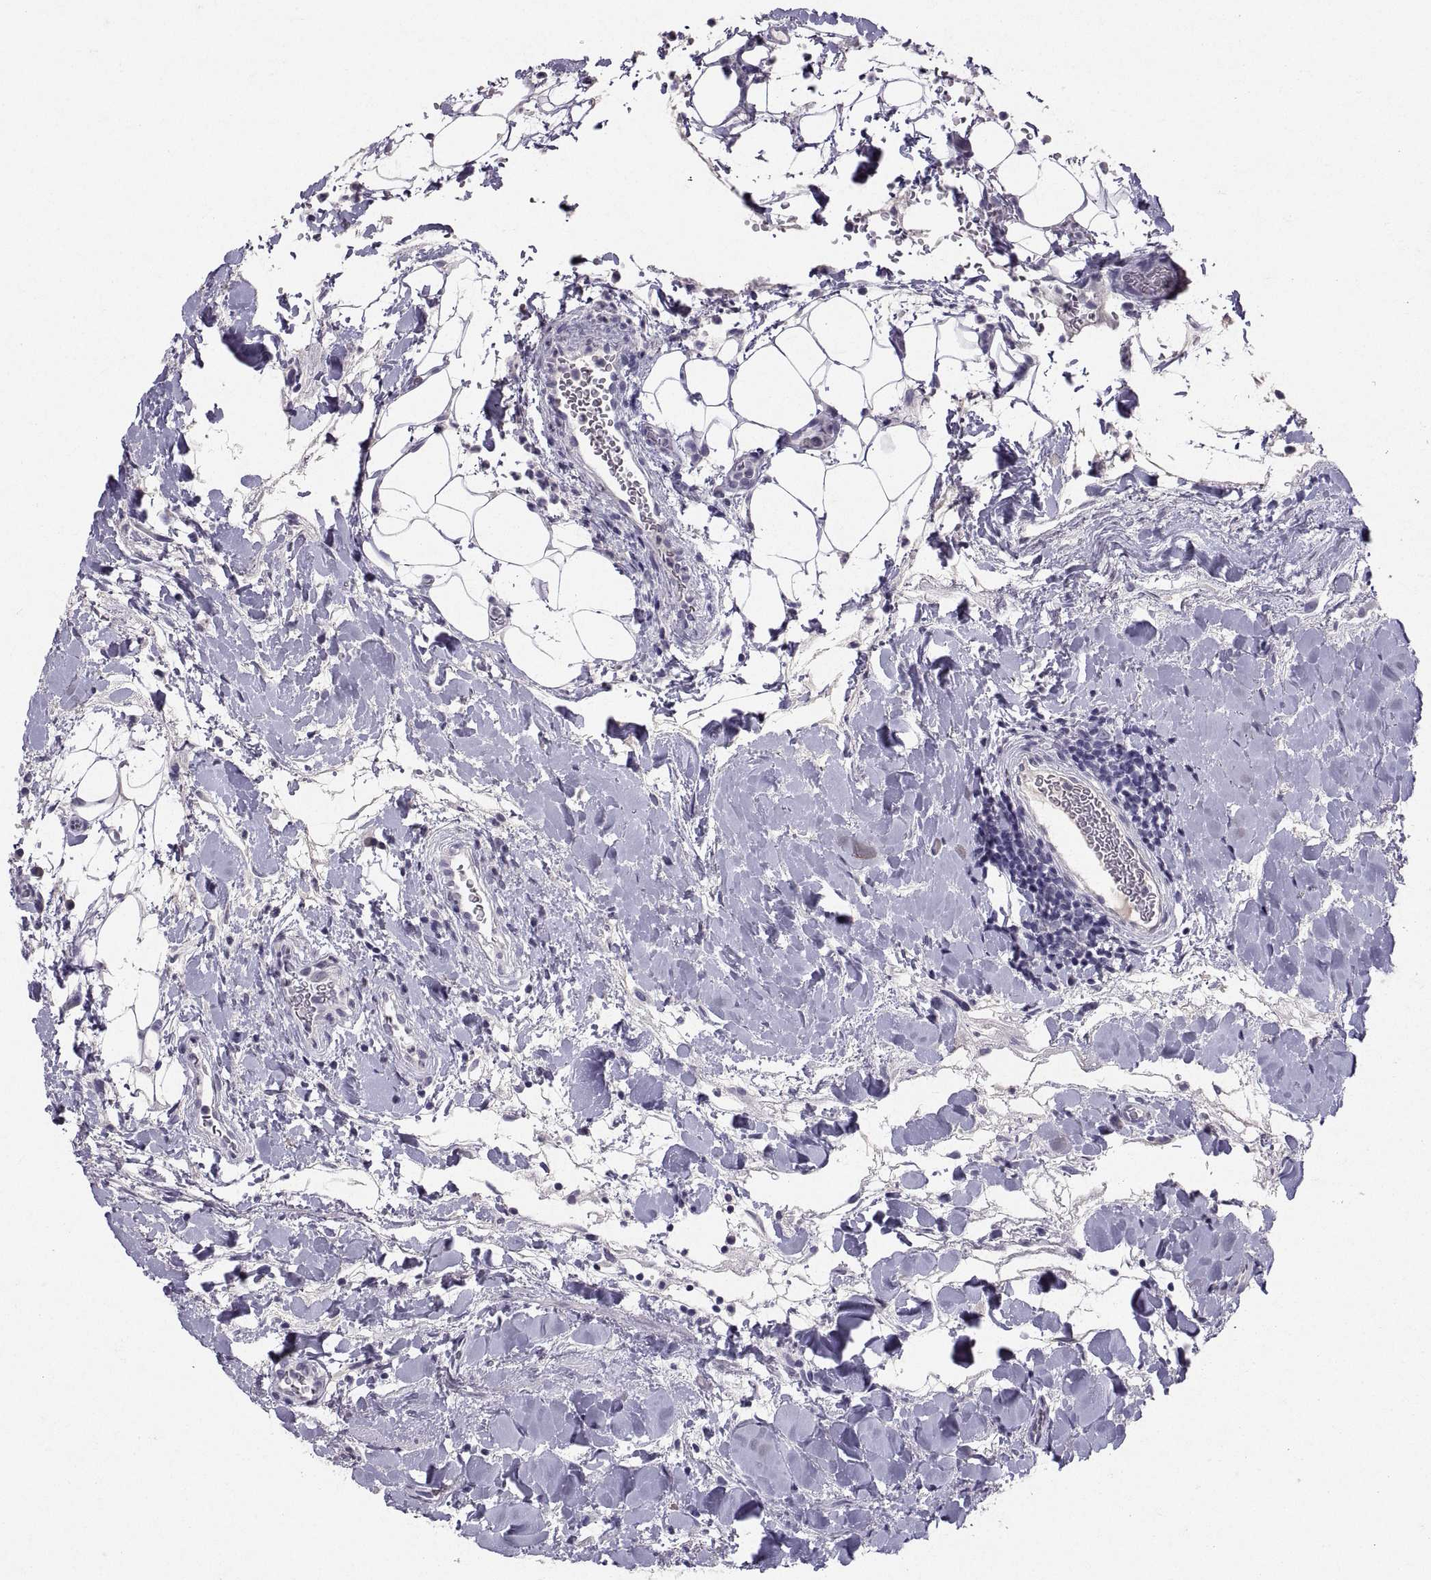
{"staining": {"intensity": "negative", "quantity": "none", "location": "none"}, "tissue": "urothelial cancer", "cell_type": "Tumor cells", "image_type": "cancer", "snomed": [{"axis": "morphology", "description": "Urothelial carcinoma, Low grade"}, {"axis": "topography", "description": "Urinary bladder"}], "caption": "Protein analysis of urothelial cancer displays no significant expression in tumor cells.", "gene": "PTN", "patient": {"sex": "male", "age": 78}}